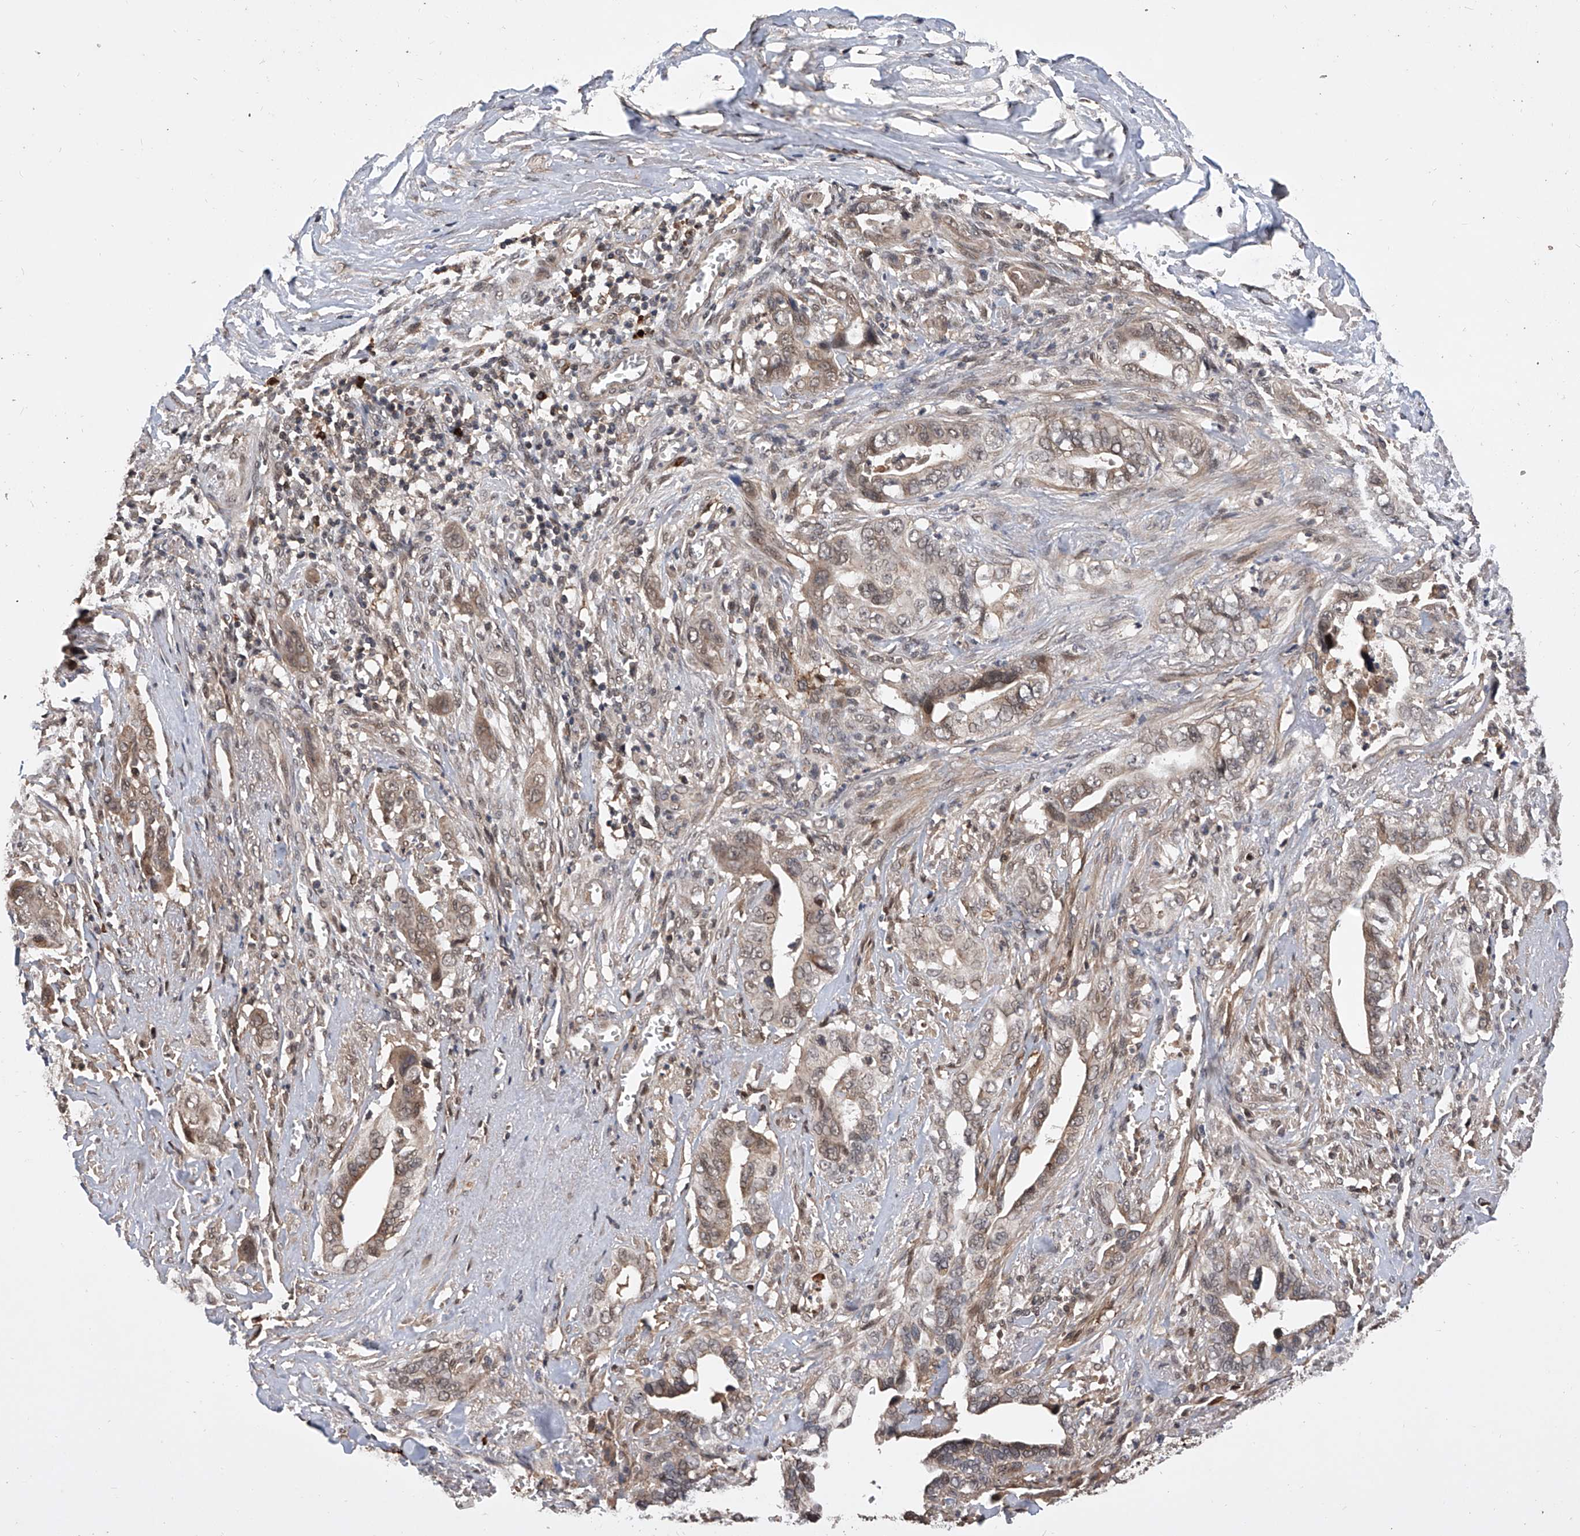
{"staining": {"intensity": "weak", "quantity": ">75%", "location": "cytoplasmic/membranous"}, "tissue": "liver cancer", "cell_type": "Tumor cells", "image_type": "cancer", "snomed": [{"axis": "morphology", "description": "Cholangiocarcinoma"}, {"axis": "topography", "description": "Liver"}], "caption": "Immunohistochemistry (IHC) of liver cancer demonstrates low levels of weak cytoplasmic/membranous expression in approximately >75% of tumor cells.", "gene": "CFAP410", "patient": {"sex": "female", "age": 79}}